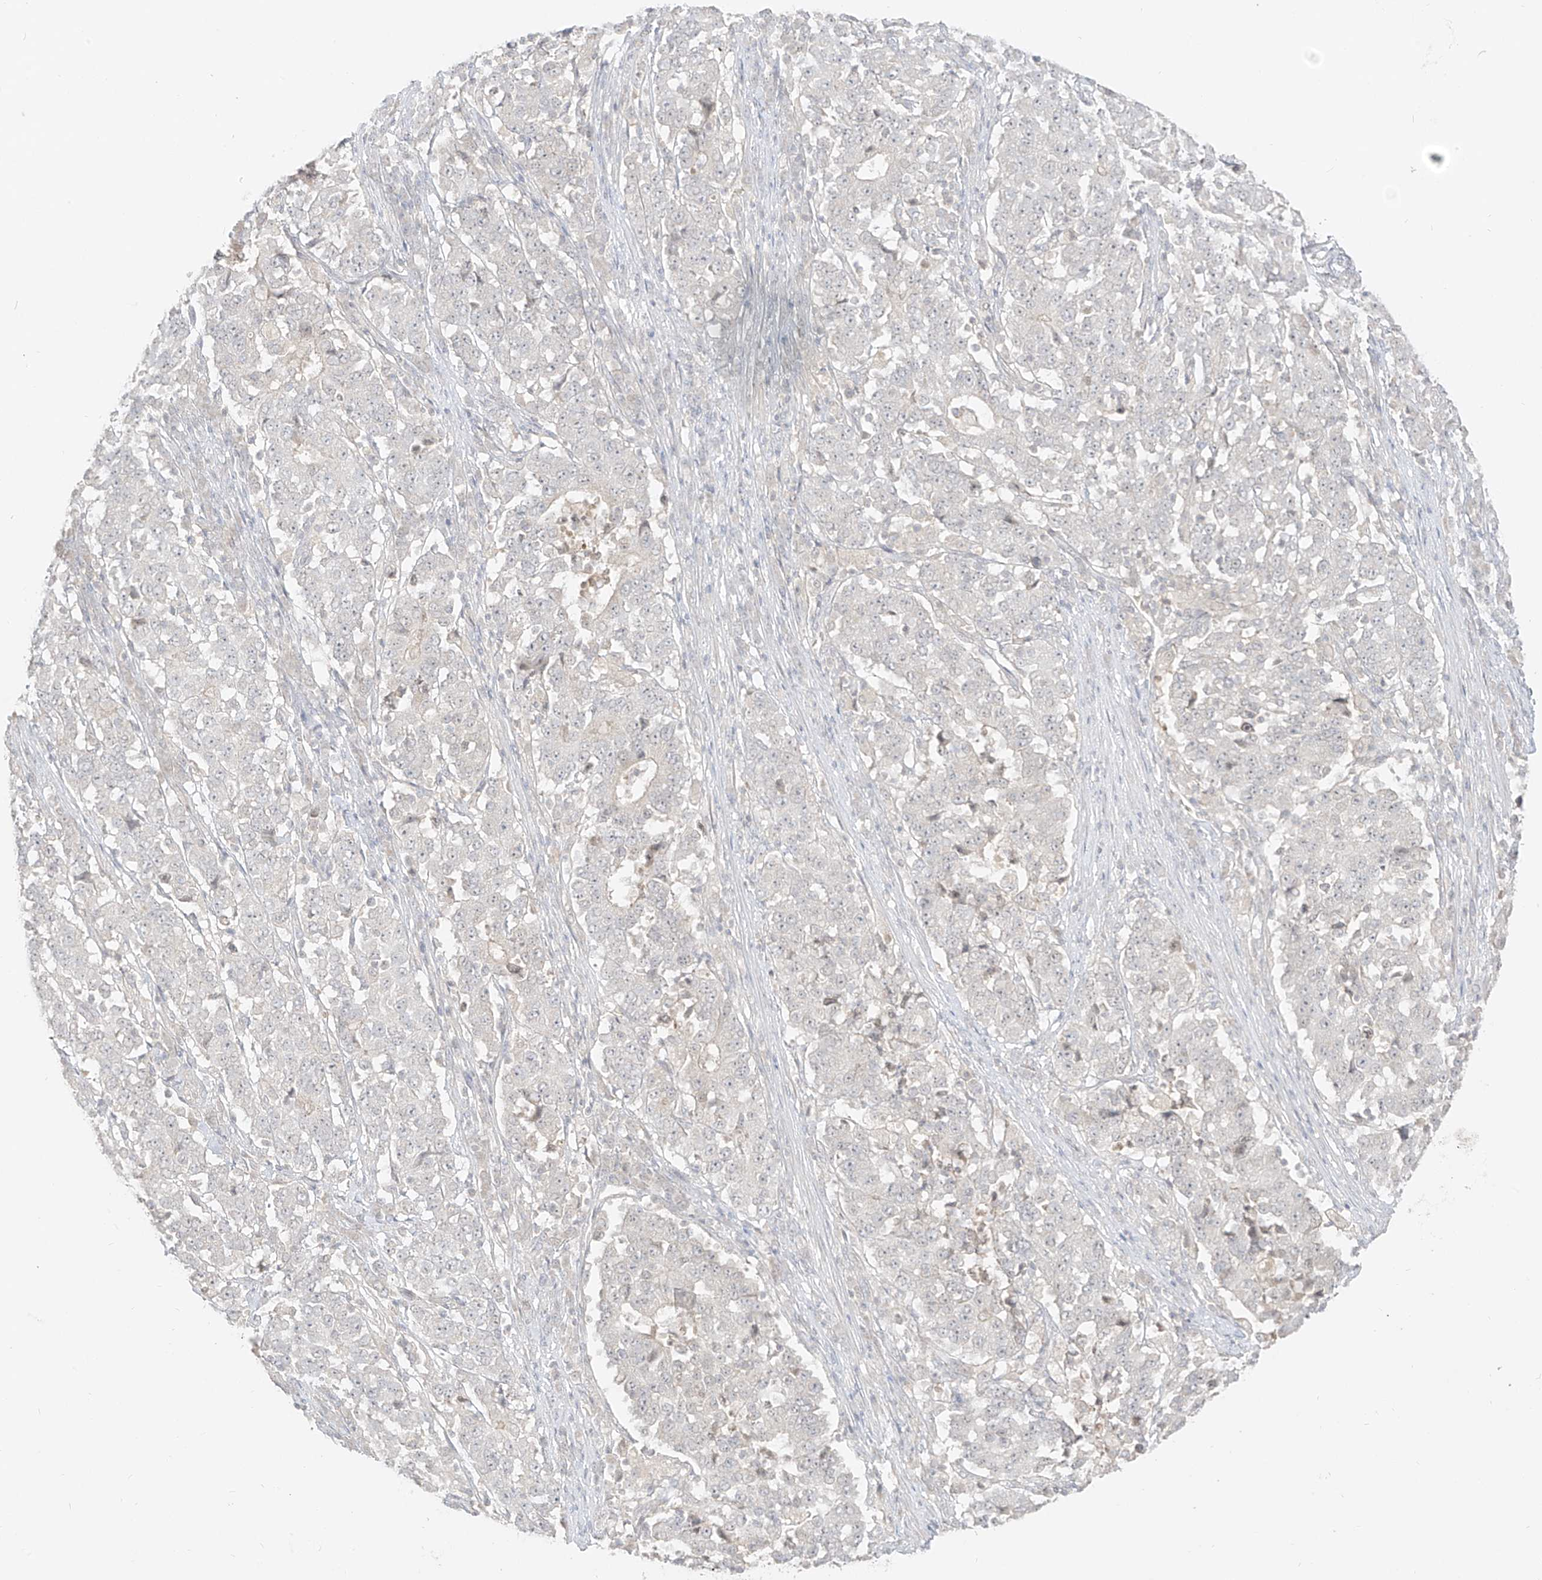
{"staining": {"intensity": "negative", "quantity": "none", "location": "none"}, "tissue": "stomach cancer", "cell_type": "Tumor cells", "image_type": "cancer", "snomed": [{"axis": "morphology", "description": "Adenocarcinoma, NOS"}, {"axis": "topography", "description": "Stomach"}], "caption": "IHC histopathology image of stomach cancer stained for a protein (brown), which reveals no staining in tumor cells. (Brightfield microscopy of DAB immunohistochemistry at high magnification).", "gene": "LIPT1", "patient": {"sex": "male", "age": 59}}